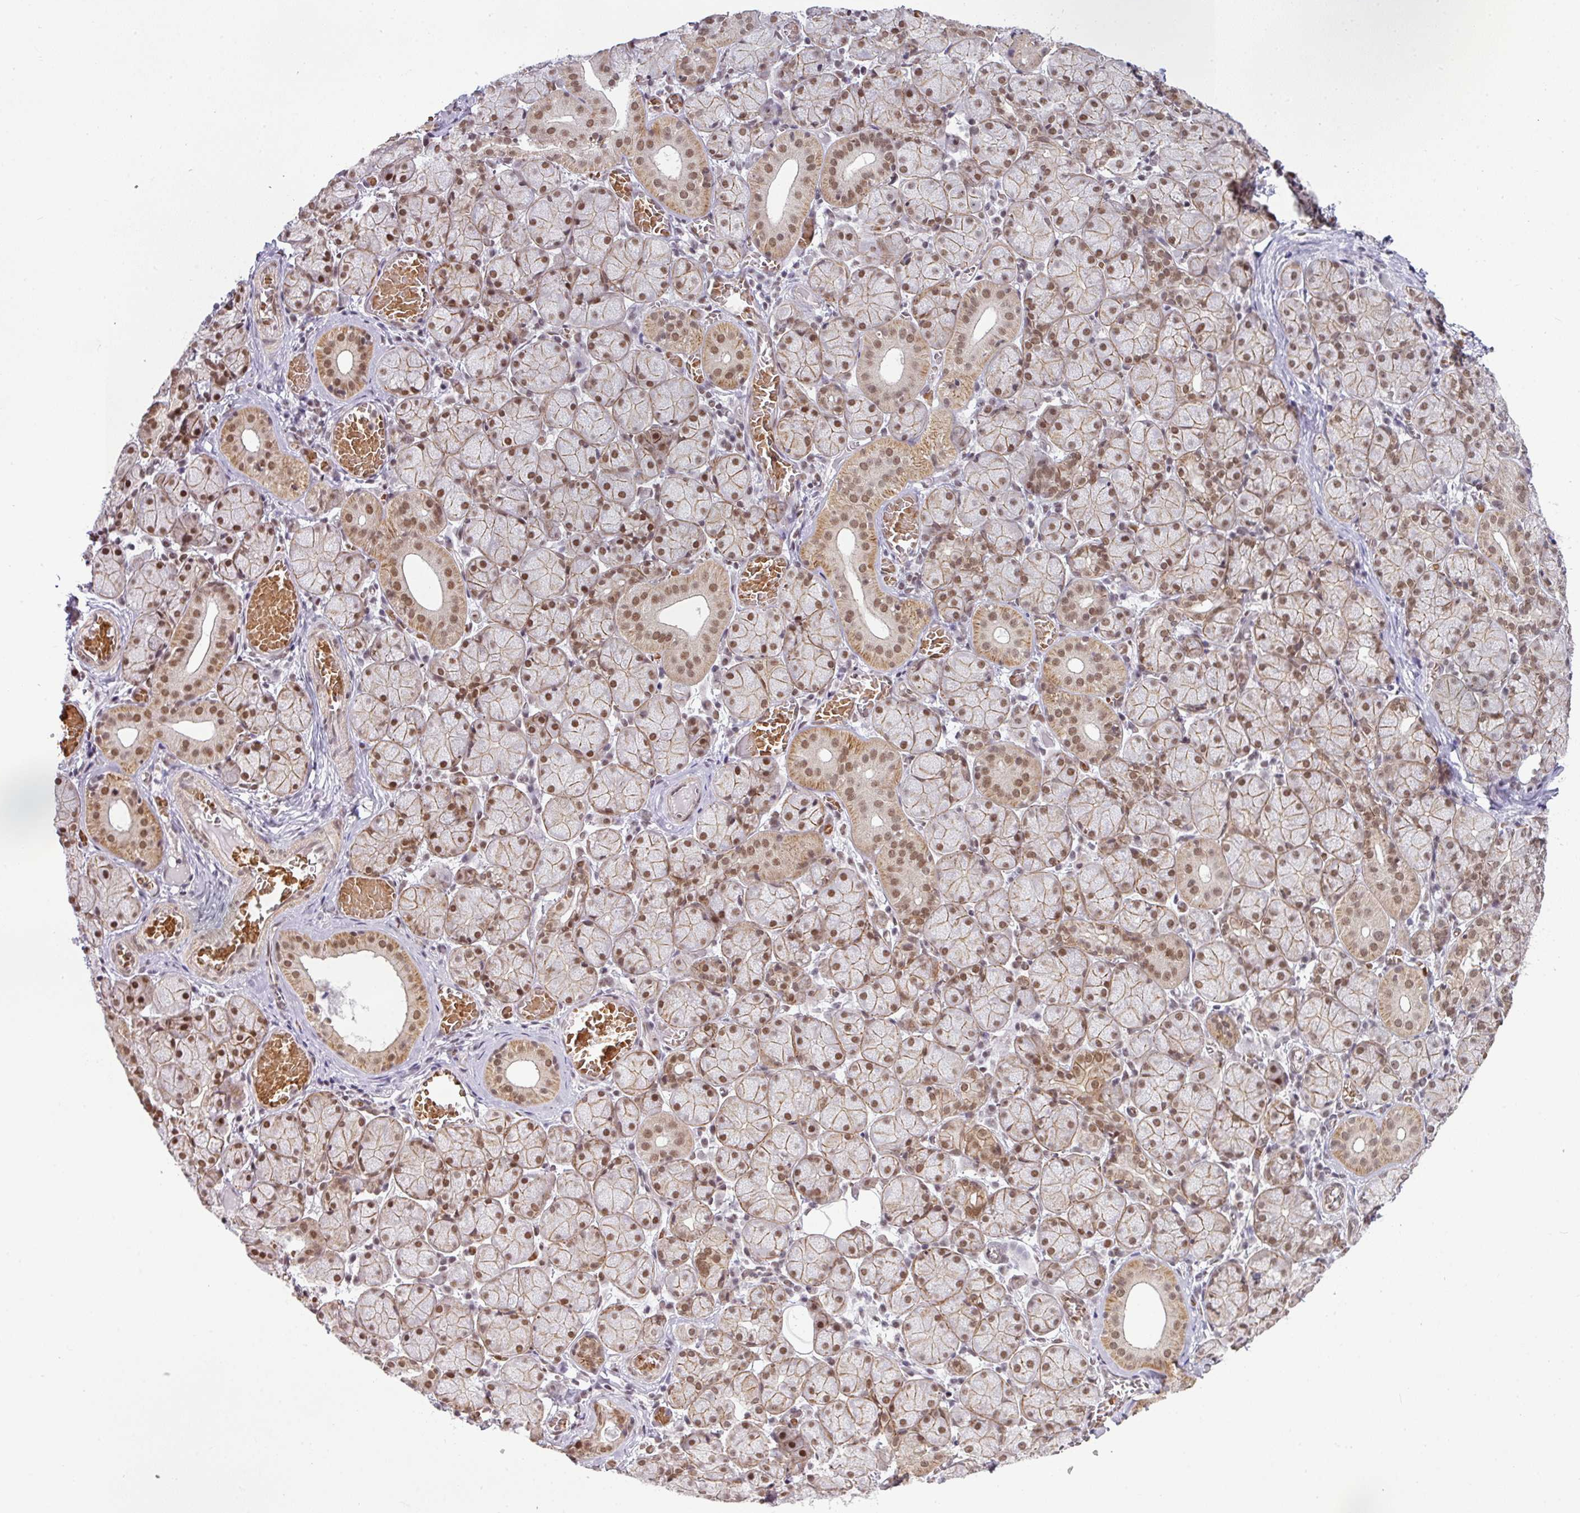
{"staining": {"intensity": "moderate", "quantity": ">75%", "location": "cytoplasmic/membranous,nuclear"}, "tissue": "salivary gland", "cell_type": "Glandular cells", "image_type": "normal", "snomed": [{"axis": "morphology", "description": "Normal tissue, NOS"}, {"axis": "topography", "description": "Salivary gland"}], "caption": "Immunohistochemical staining of unremarkable salivary gland exhibits medium levels of moderate cytoplasmic/membranous,nuclear expression in about >75% of glandular cells.", "gene": "NCOA5", "patient": {"sex": "female", "age": 24}}